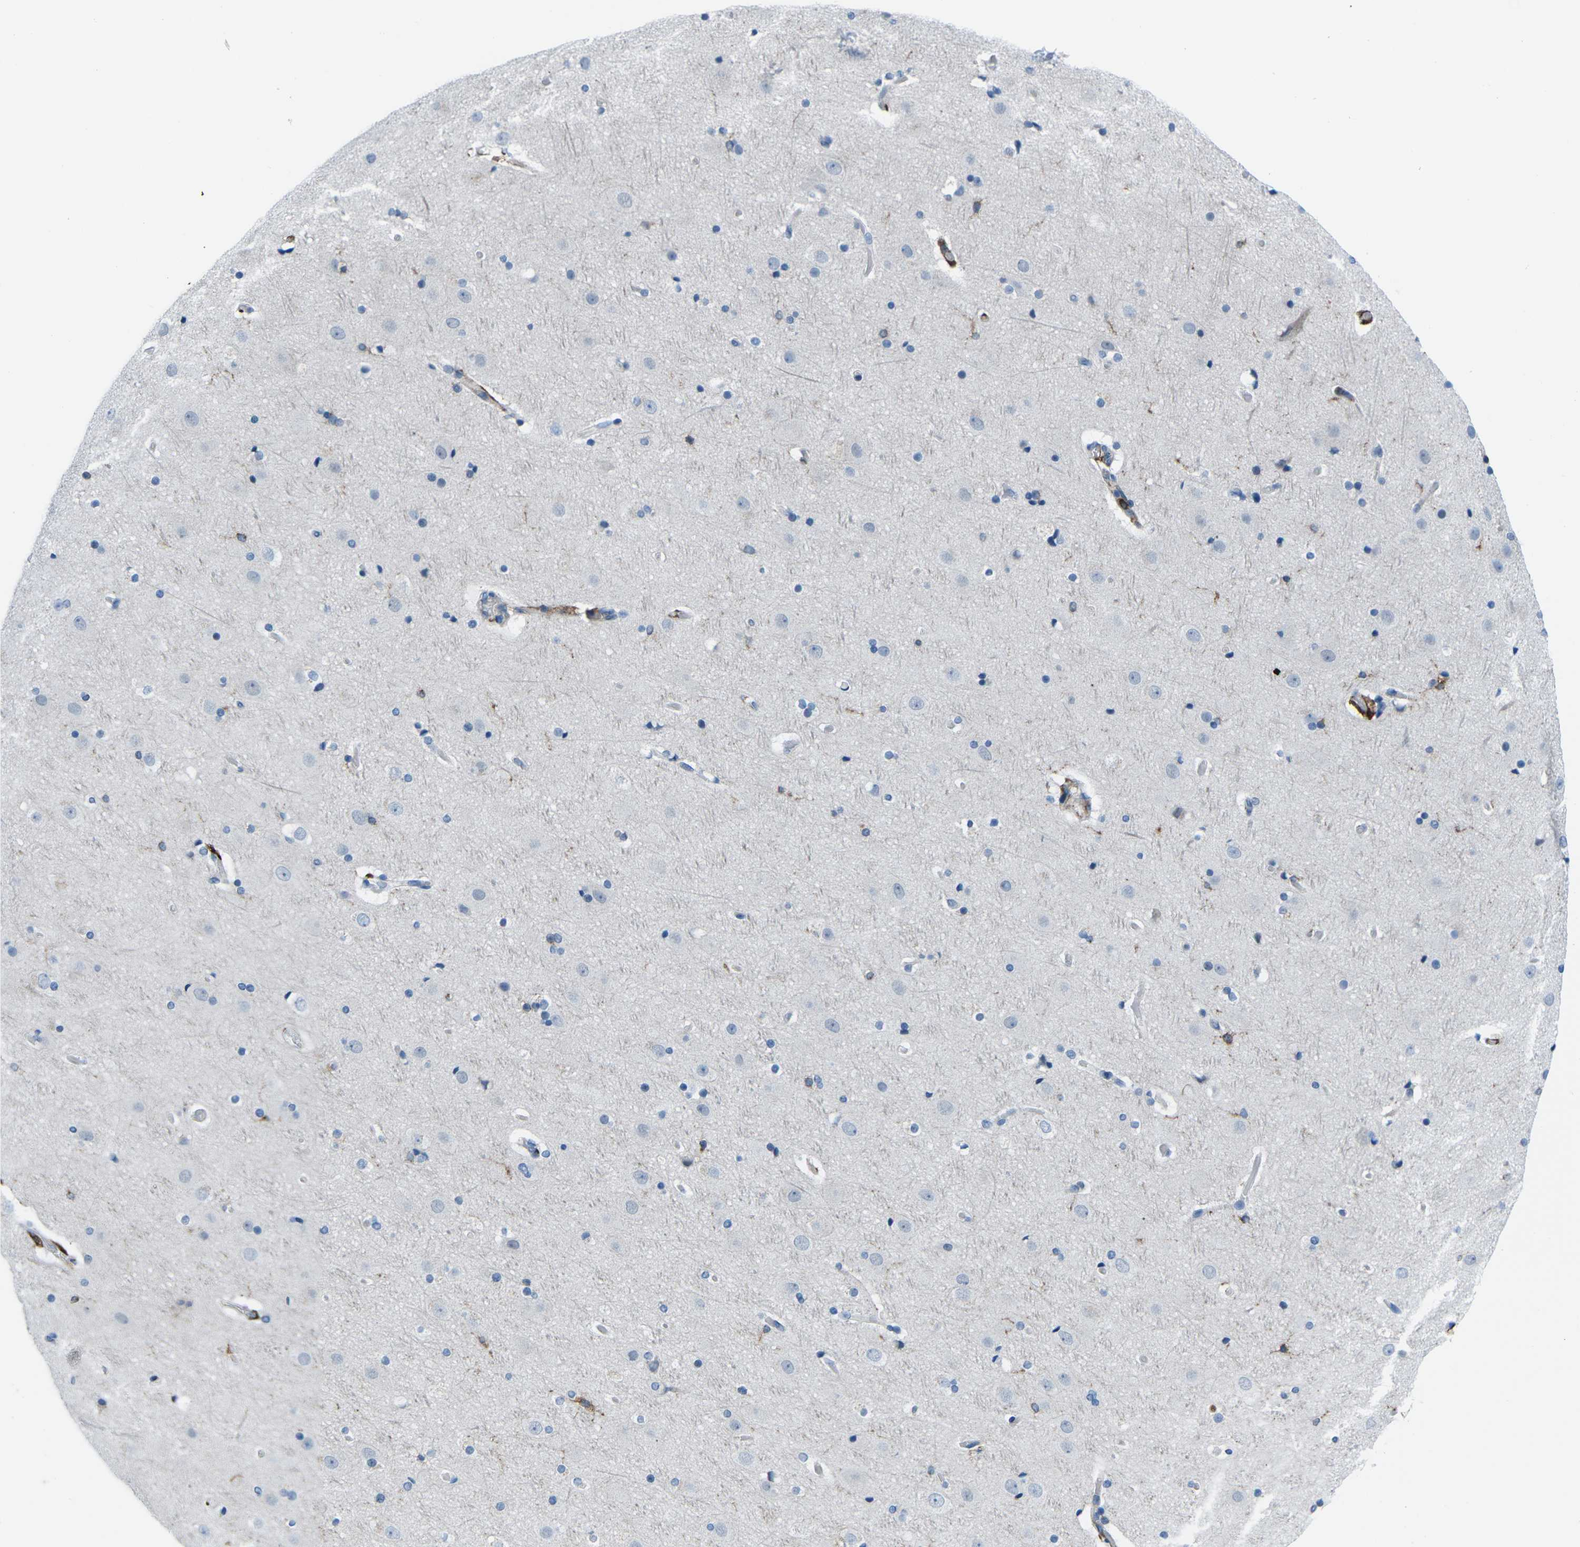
{"staining": {"intensity": "negative", "quantity": "none", "location": "none"}, "tissue": "cerebral cortex", "cell_type": "Endothelial cells", "image_type": "normal", "snomed": [{"axis": "morphology", "description": "Normal tissue, NOS"}, {"axis": "topography", "description": "Cerebral cortex"}], "caption": "Image shows no significant protein expression in endothelial cells of normal cerebral cortex. Nuclei are stained in blue.", "gene": "PTPN1", "patient": {"sex": "male", "age": 57}}